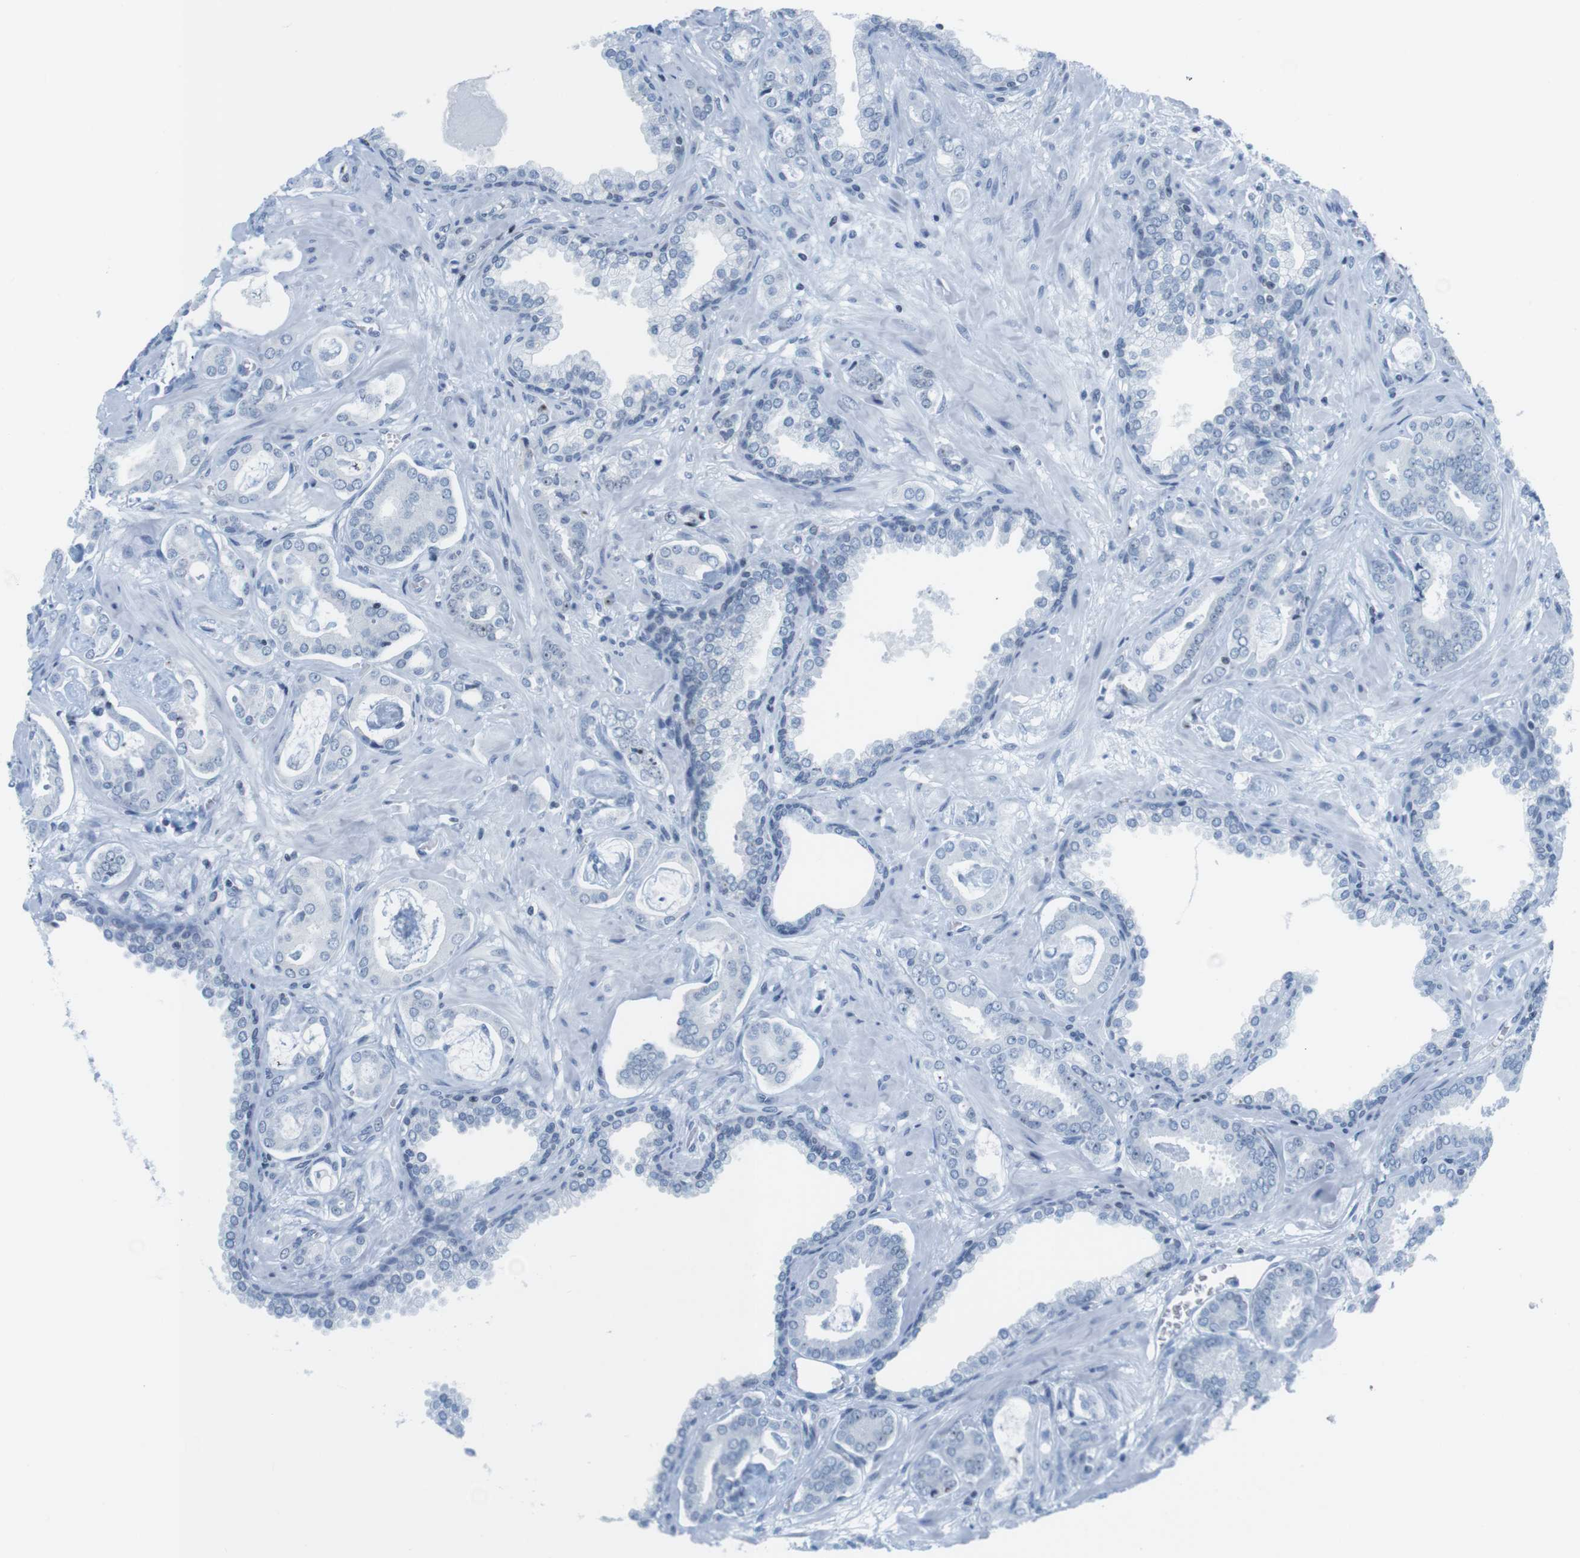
{"staining": {"intensity": "negative", "quantity": "none", "location": "none"}, "tissue": "prostate cancer", "cell_type": "Tumor cells", "image_type": "cancer", "snomed": [{"axis": "morphology", "description": "Adenocarcinoma, Low grade"}, {"axis": "topography", "description": "Prostate"}], "caption": "High magnification brightfield microscopy of prostate cancer (low-grade adenocarcinoma) stained with DAB (3,3'-diaminobenzidine) (brown) and counterstained with hematoxylin (blue): tumor cells show no significant positivity. The staining is performed using DAB (3,3'-diaminobenzidine) brown chromogen with nuclei counter-stained in using hematoxylin.", "gene": "NIFK", "patient": {"sex": "male", "age": 53}}